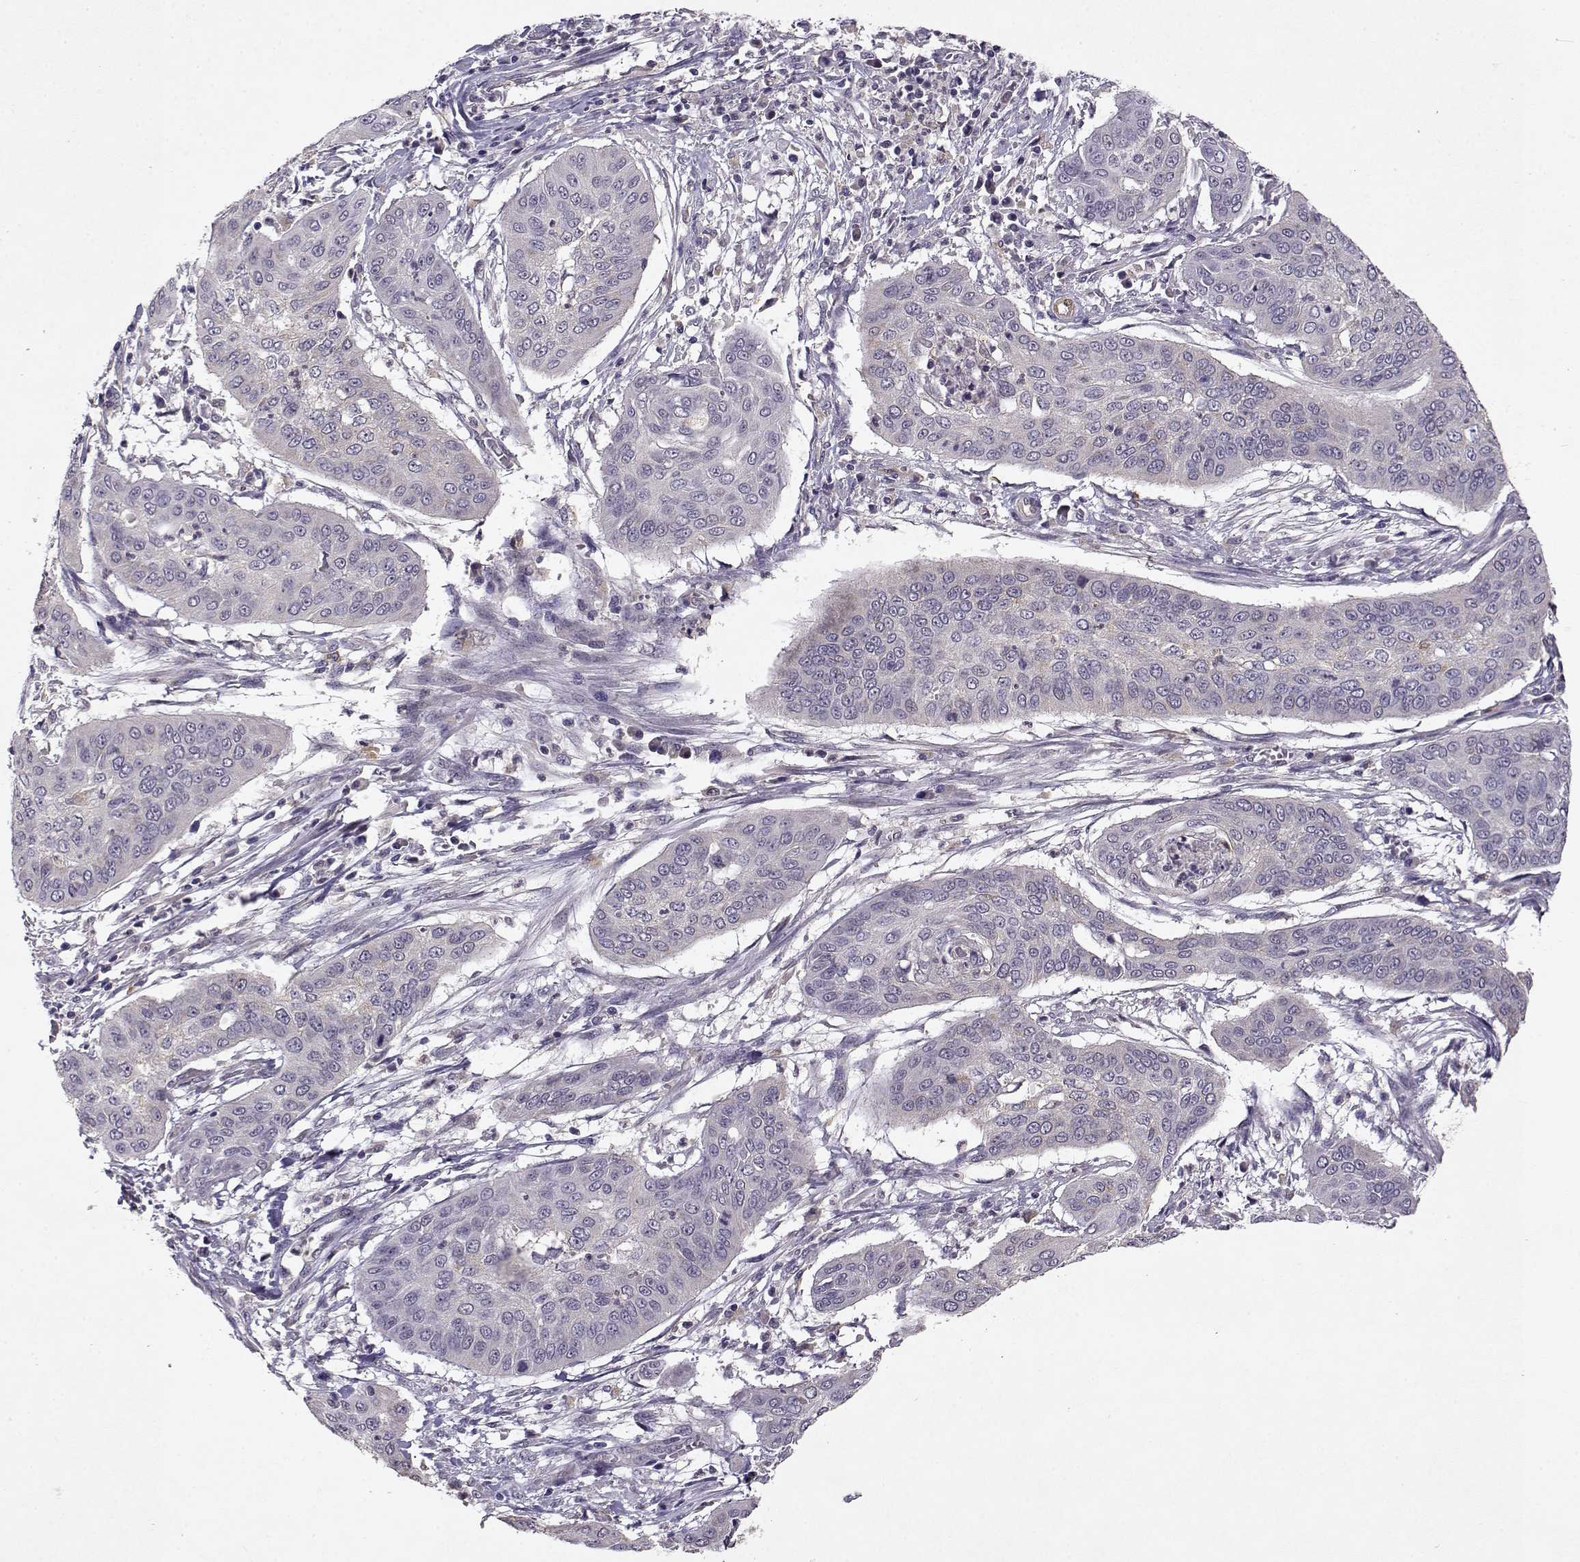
{"staining": {"intensity": "negative", "quantity": "none", "location": "none"}, "tissue": "cervical cancer", "cell_type": "Tumor cells", "image_type": "cancer", "snomed": [{"axis": "morphology", "description": "Squamous cell carcinoma, NOS"}, {"axis": "topography", "description": "Cervix"}], "caption": "There is no significant expression in tumor cells of cervical cancer.", "gene": "BMX", "patient": {"sex": "female", "age": 39}}